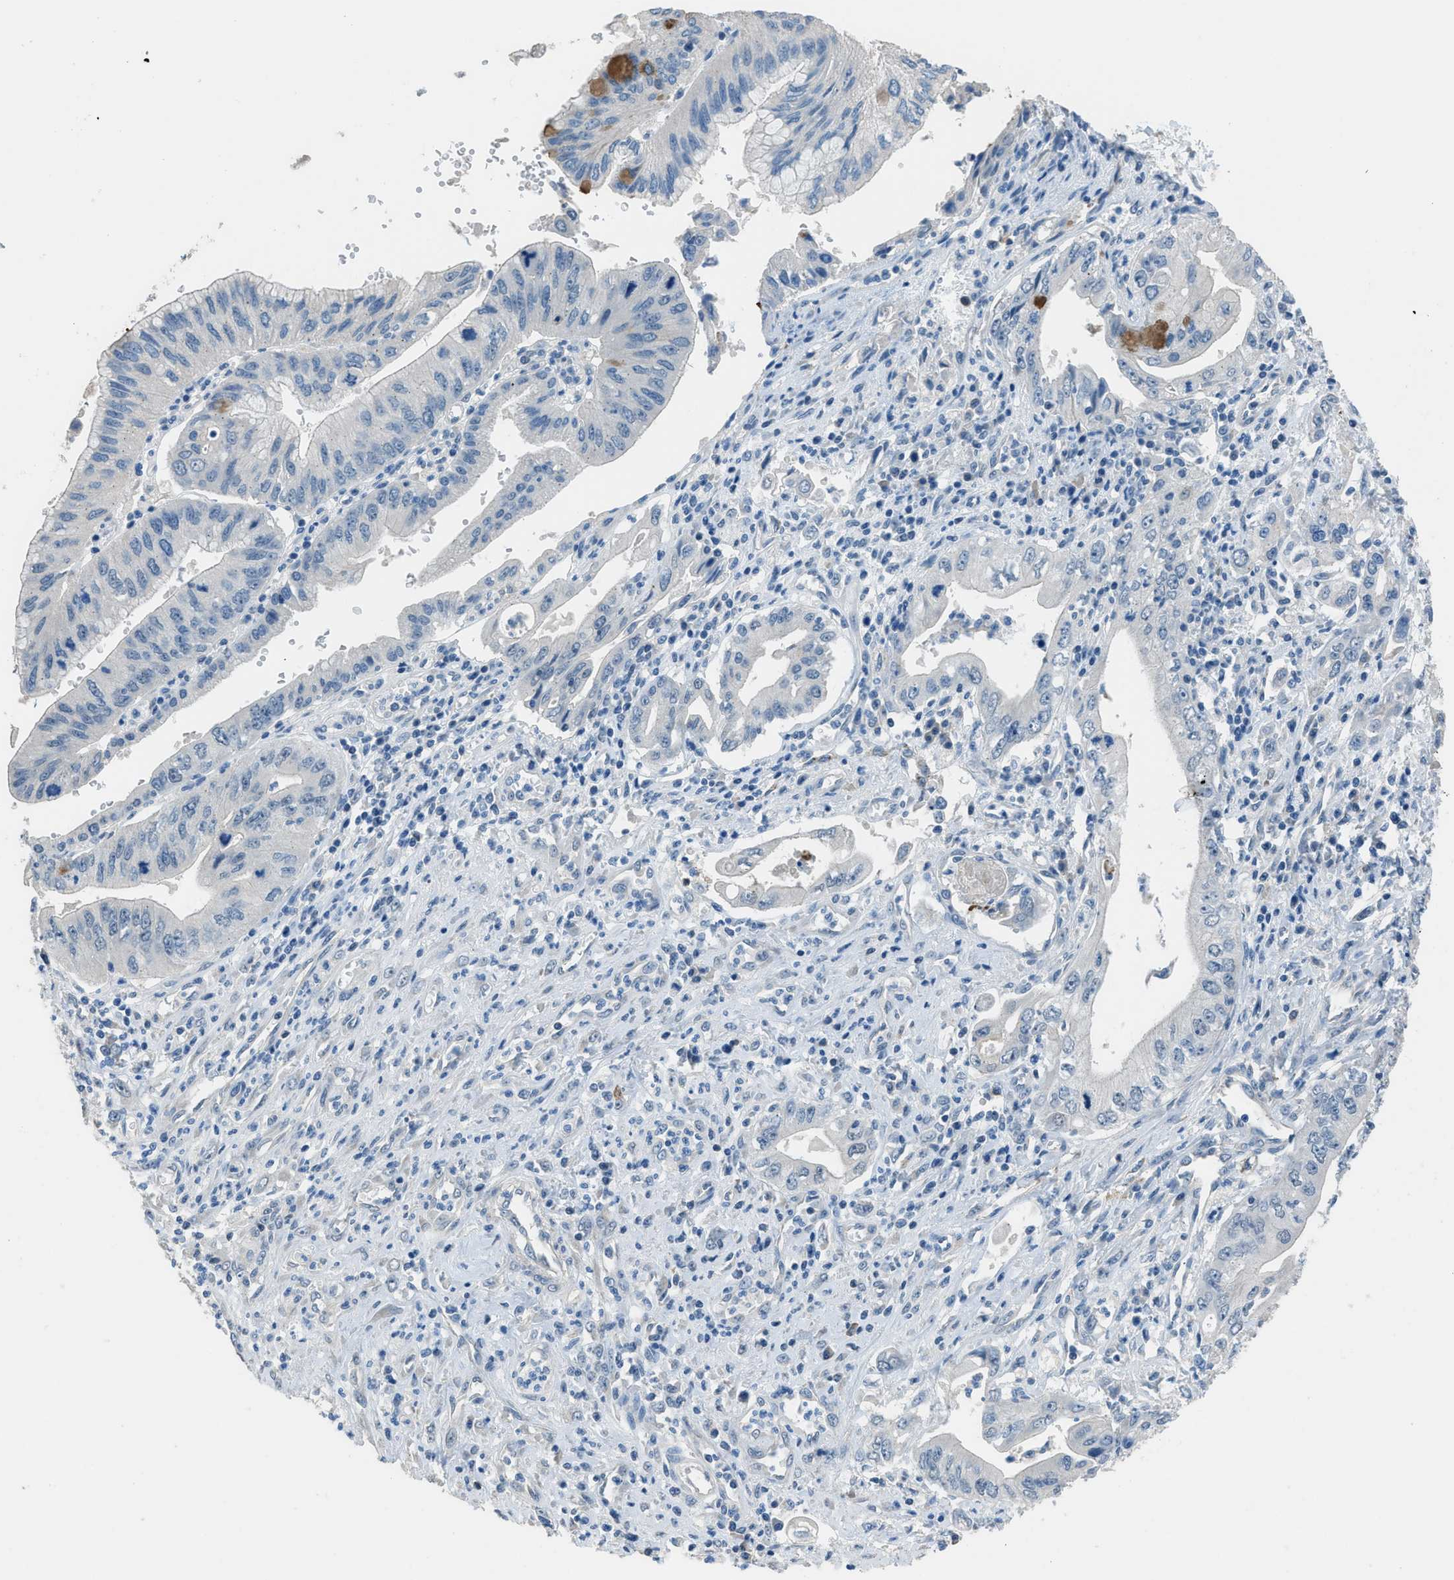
{"staining": {"intensity": "negative", "quantity": "none", "location": "none"}, "tissue": "pancreatic cancer", "cell_type": "Tumor cells", "image_type": "cancer", "snomed": [{"axis": "morphology", "description": "Adenocarcinoma, NOS"}, {"axis": "topography", "description": "Pancreas"}], "caption": "This photomicrograph is of pancreatic adenocarcinoma stained with immunohistochemistry (IHC) to label a protein in brown with the nuclei are counter-stained blue. There is no expression in tumor cells.", "gene": "TIMD4", "patient": {"sex": "female", "age": 73}}